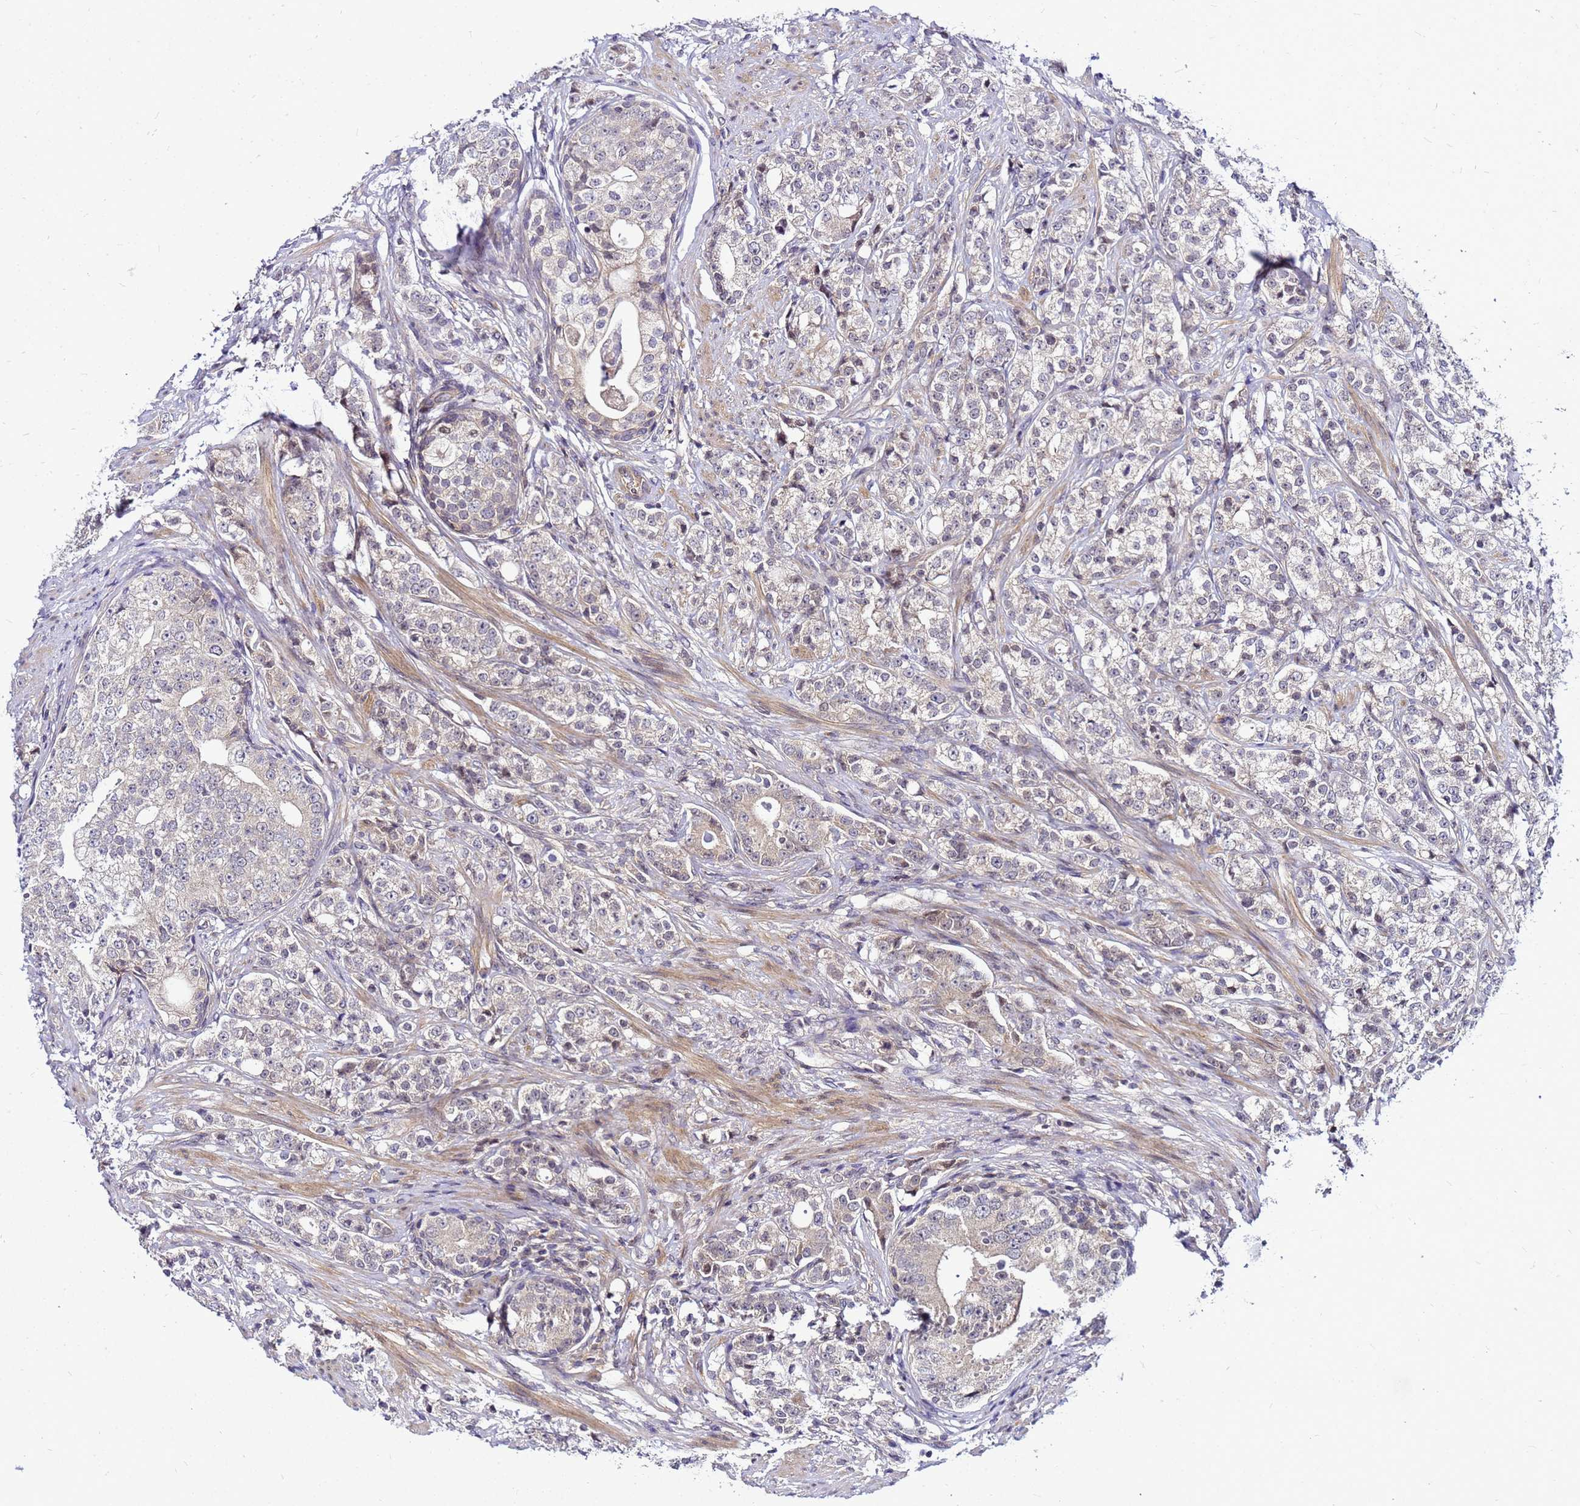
{"staining": {"intensity": "negative", "quantity": "none", "location": "none"}, "tissue": "prostate cancer", "cell_type": "Tumor cells", "image_type": "cancer", "snomed": [{"axis": "morphology", "description": "Adenocarcinoma, High grade"}, {"axis": "topography", "description": "Prostate"}], "caption": "Immunohistochemical staining of human prostate cancer (high-grade adenocarcinoma) exhibits no significant staining in tumor cells.", "gene": "SAT1", "patient": {"sex": "male", "age": 69}}